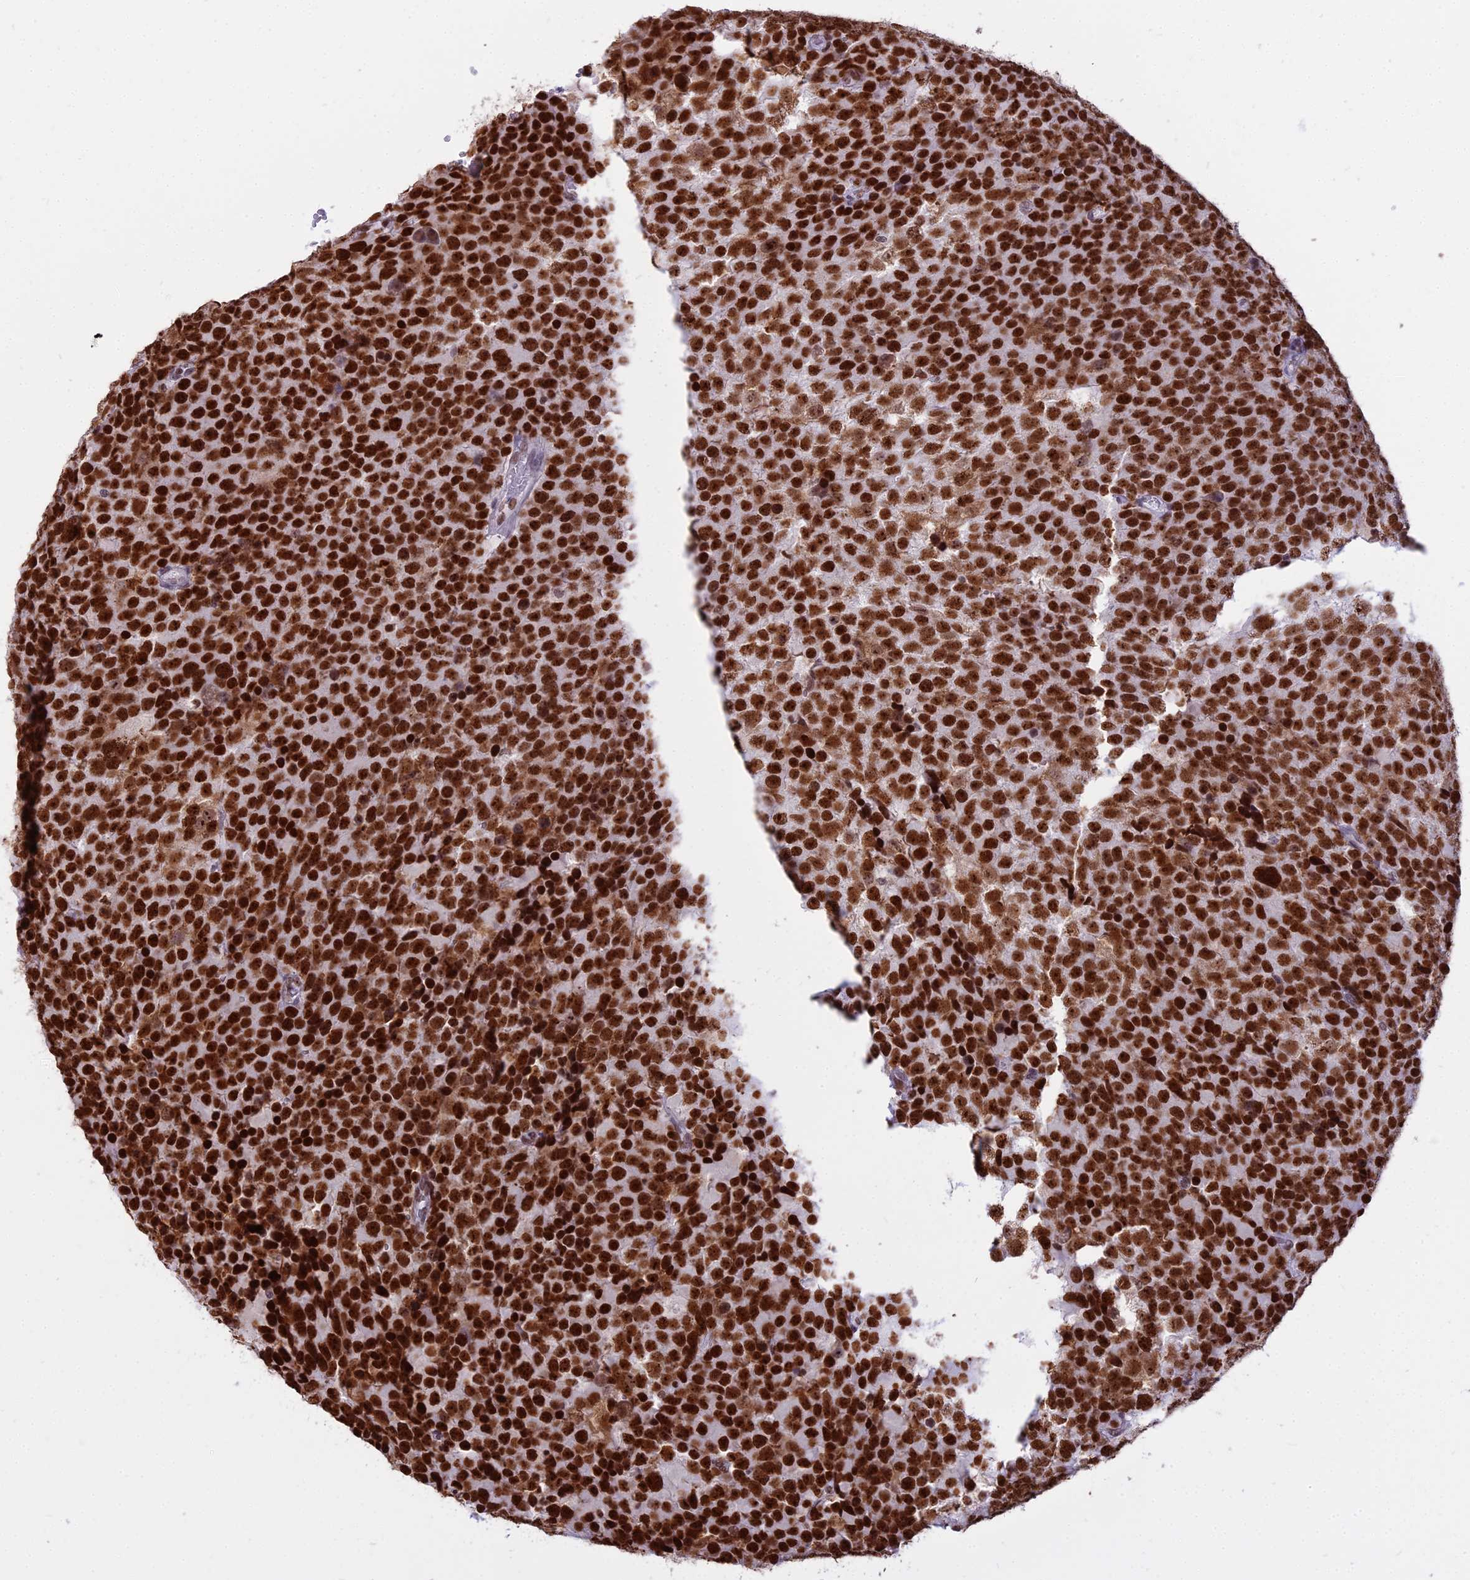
{"staining": {"intensity": "strong", "quantity": ">75%", "location": "nuclear"}, "tissue": "testis cancer", "cell_type": "Tumor cells", "image_type": "cancer", "snomed": [{"axis": "morphology", "description": "Seminoma, NOS"}, {"axis": "topography", "description": "Testis"}], "caption": "IHC staining of testis cancer (seminoma), which demonstrates high levels of strong nuclear staining in approximately >75% of tumor cells indicating strong nuclear protein staining. The staining was performed using DAB (brown) for protein detection and nuclei were counterstained in hematoxylin (blue).", "gene": "PARP1", "patient": {"sex": "male", "age": 71}}